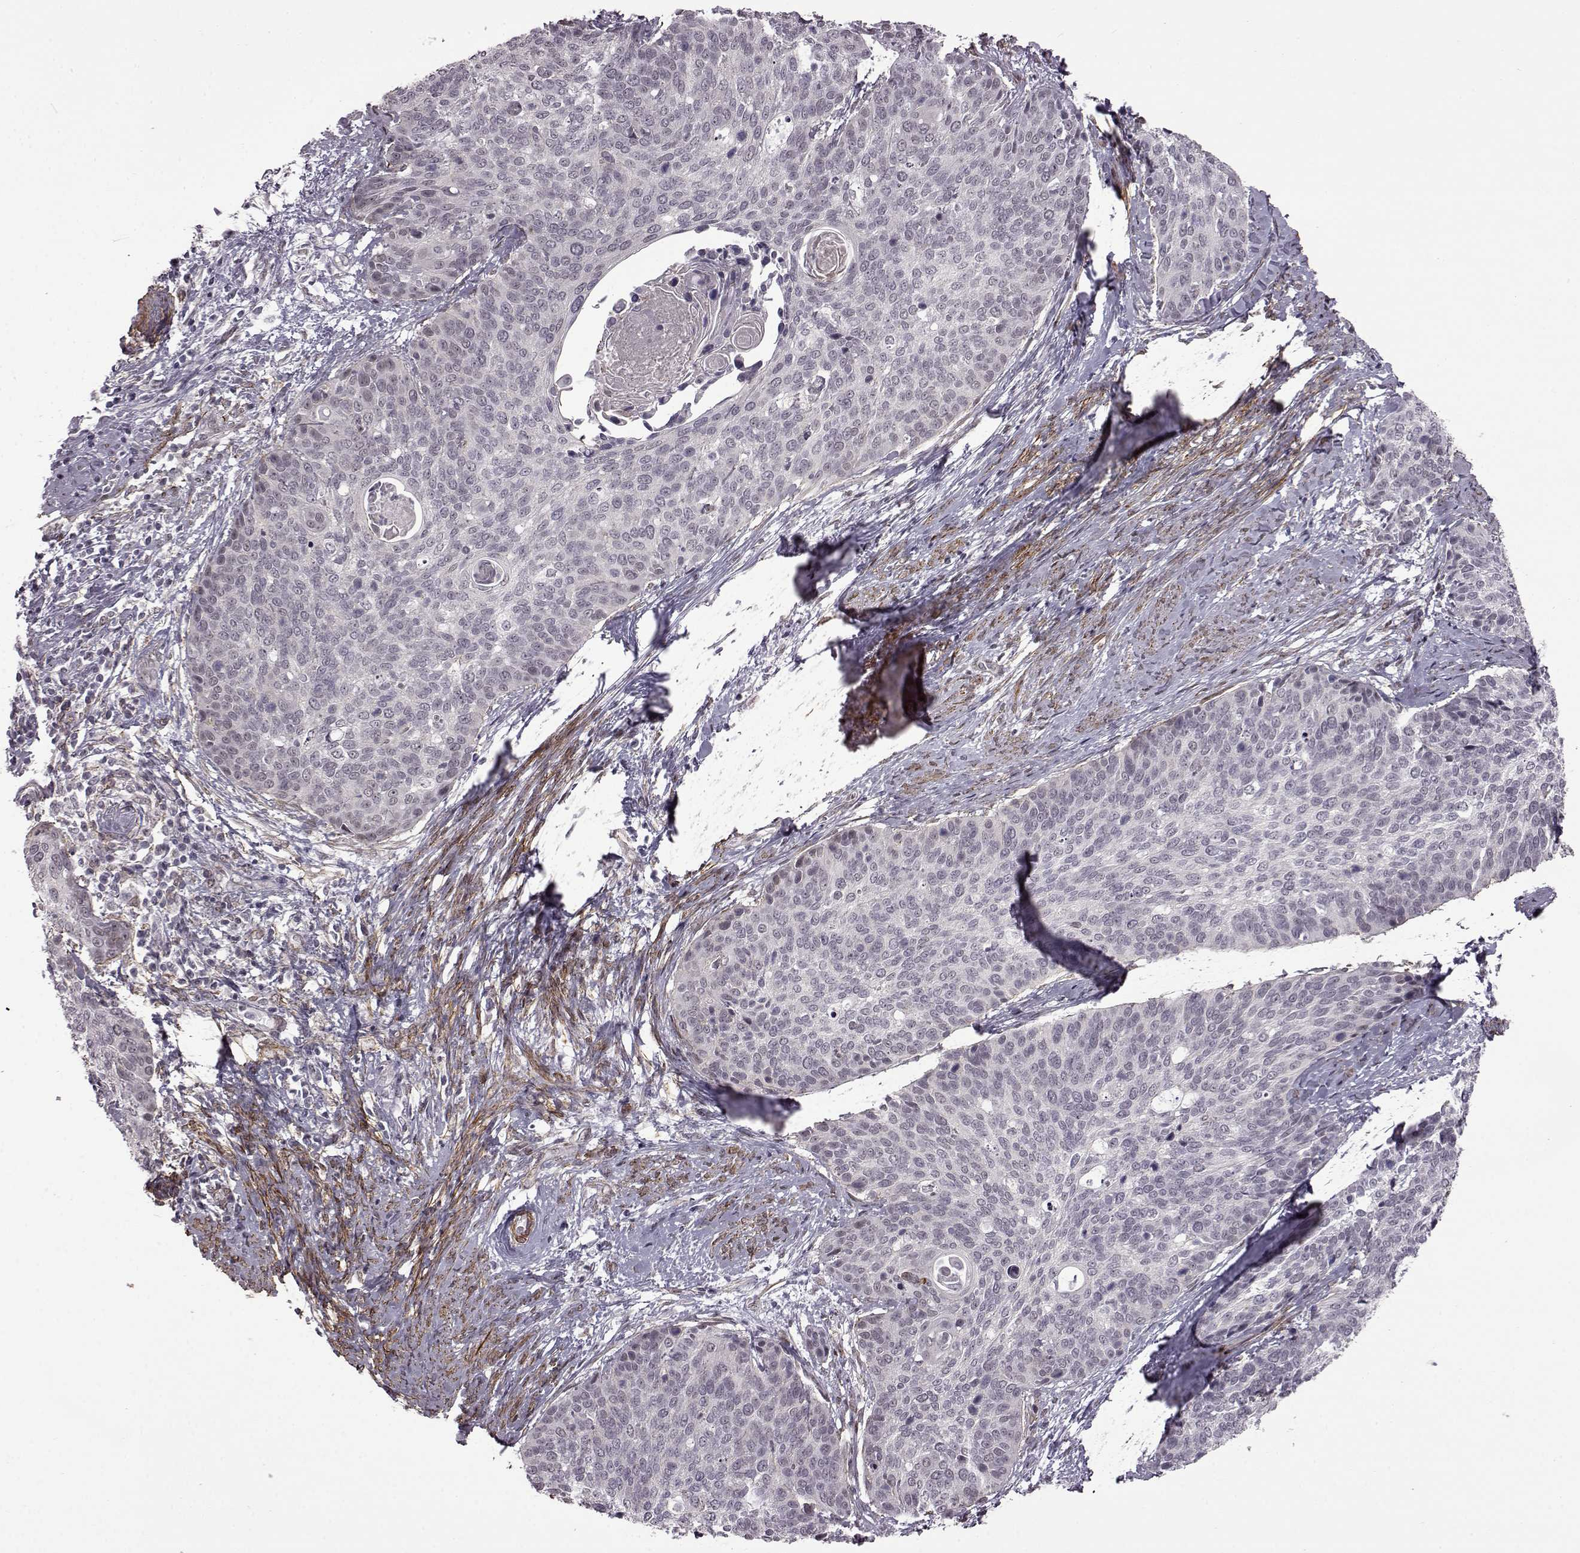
{"staining": {"intensity": "negative", "quantity": "none", "location": "none"}, "tissue": "cervical cancer", "cell_type": "Tumor cells", "image_type": "cancer", "snomed": [{"axis": "morphology", "description": "Squamous cell carcinoma, NOS"}, {"axis": "topography", "description": "Cervix"}], "caption": "Immunohistochemistry photomicrograph of neoplastic tissue: cervical cancer (squamous cell carcinoma) stained with DAB reveals no significant protein staining in tumor cells.", "gene": "SYNPO2", "patient": {"sex": "female", "age": 69}}